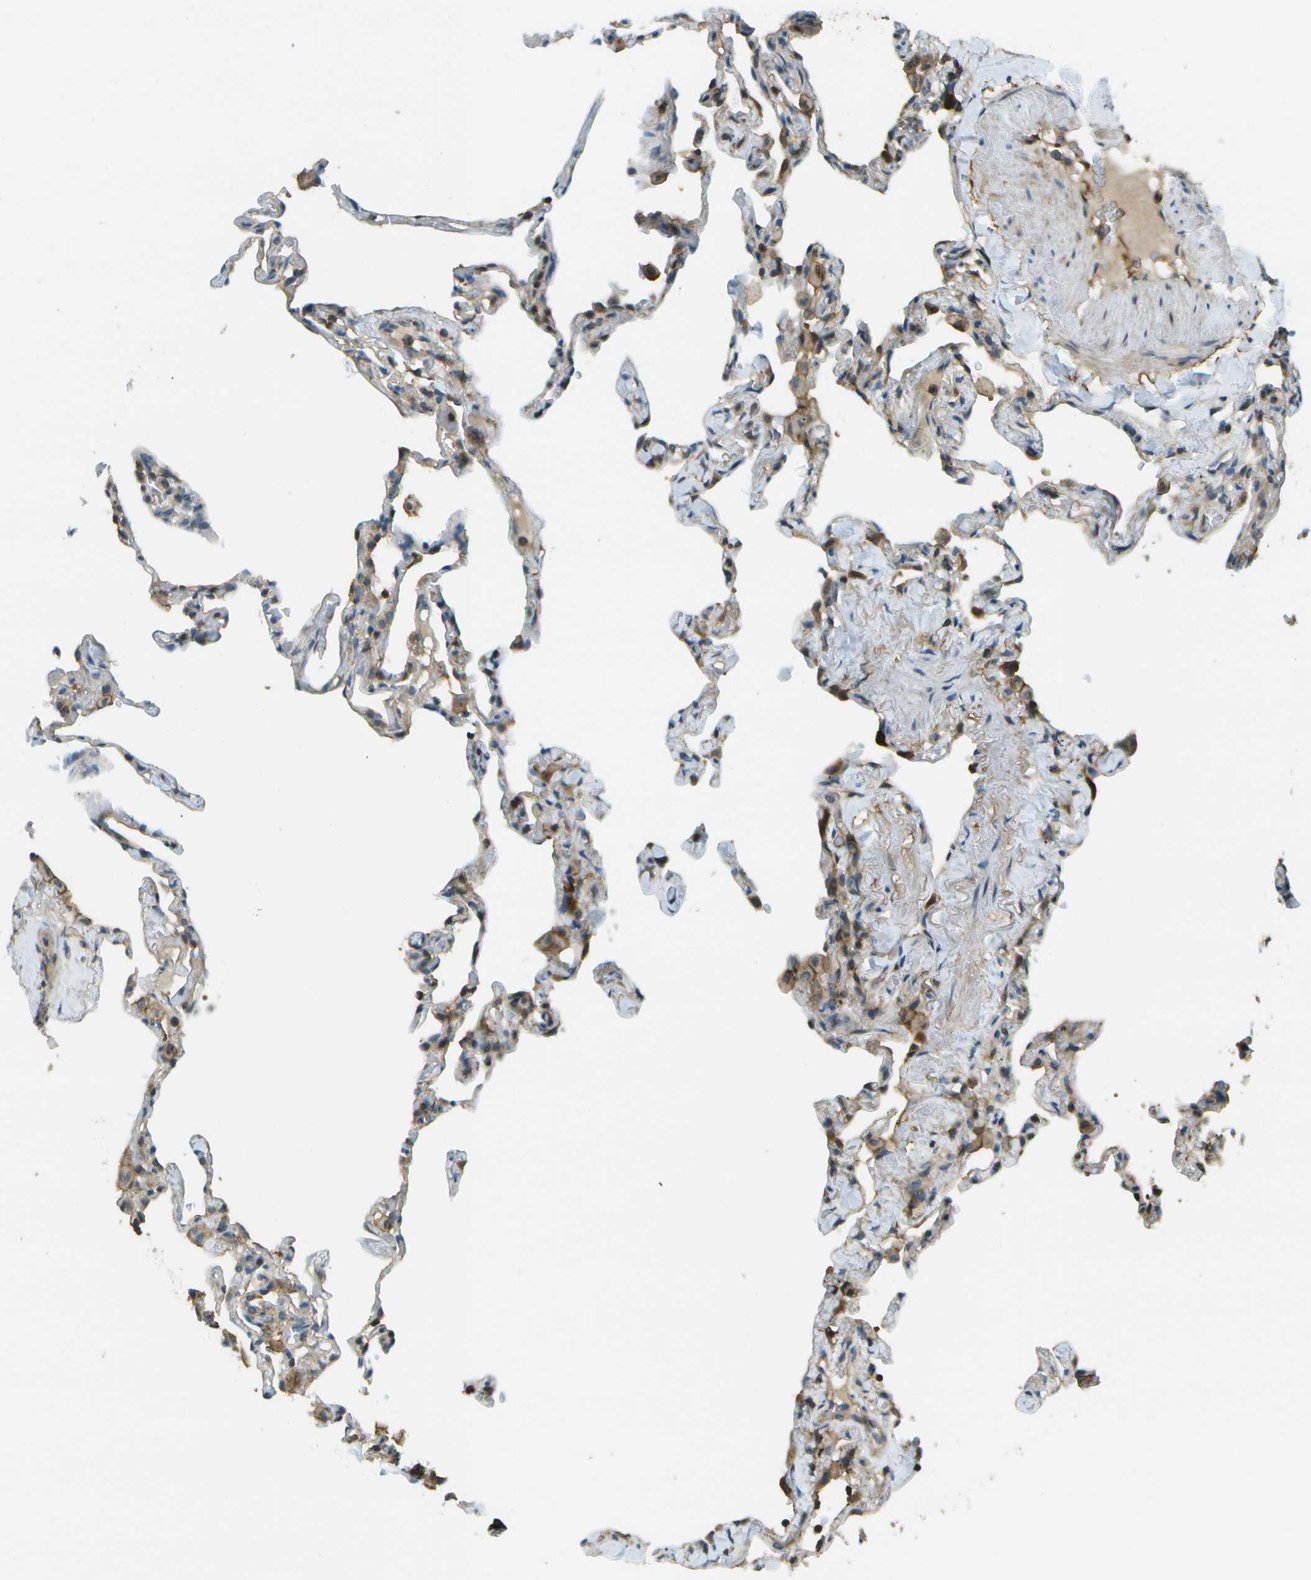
{"staining": {"intensity": "weak", "quantity": "25%-75%", "location": "cytoplasmic/membranous"}, "tissue": "lung", "cell_type": "Alveolar cells", "image_type": "normal", "snomed": [{"axis": "morphology", "description": "Normal tissue, NOS"}, {"axis": "topography", "description": "Lung"}], "caption": "Weak cytoplasmic/membranous staining for a protein is appreciated in approximately 25%-75% of alveolar cells of benign lung using IHC.", "gene": "LRRC66", "patient": {"sex": "male", "age": 59}}